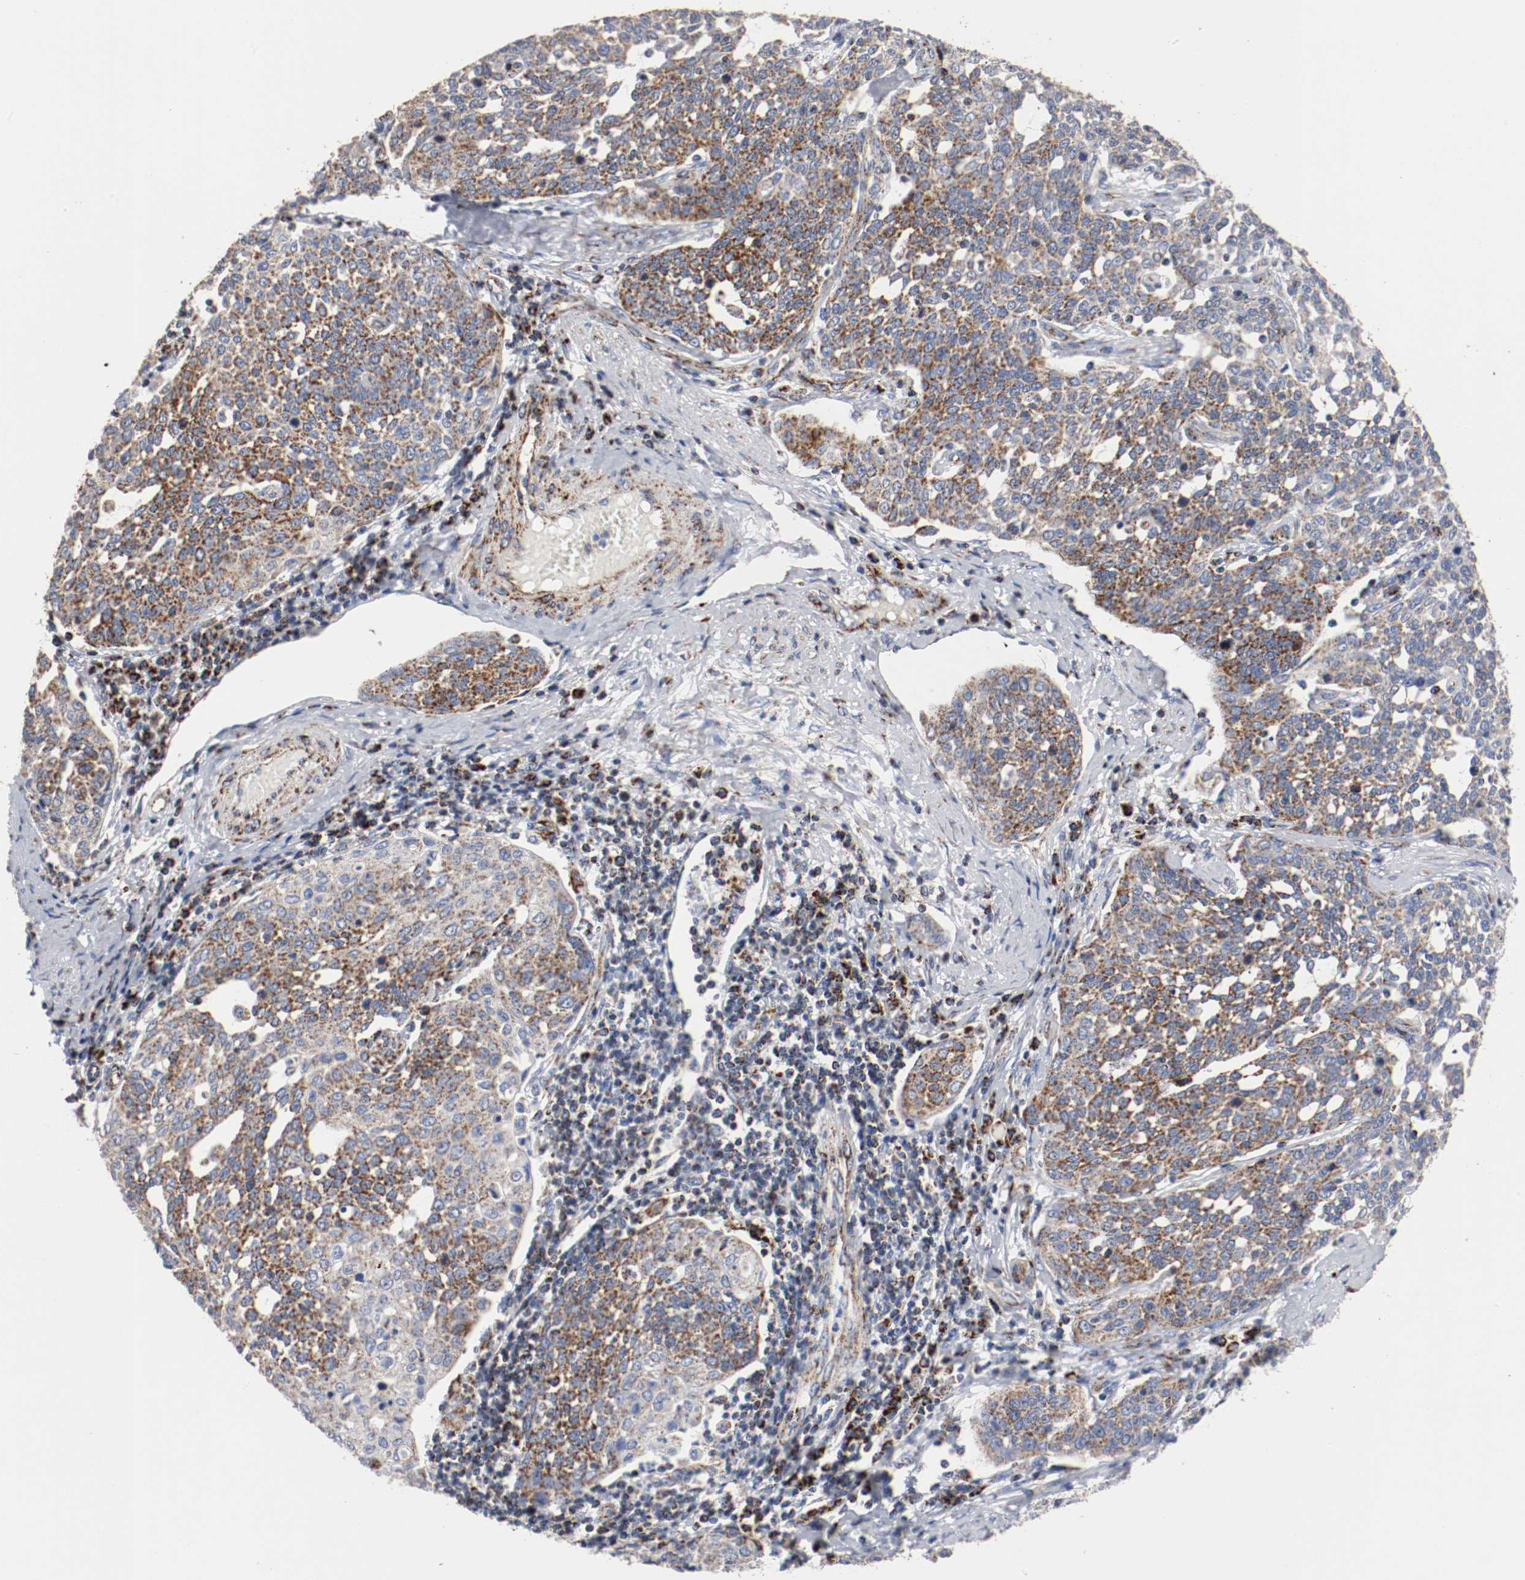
{"staining": {"intensity": "moderate", "quantity": "25%-75%", "location": "cytoplasmic/membranous"}, "tissue": "cervical cancer", "cell_type": "Tumor cells", "image_type": "cancer", "snomed": [{"axis": "morphology", "description": "Squamous cell carcinoma, NOS"}, {"axis": "topography", "description": "Cervix"}], "caption": "Moderate cytoplasmic/membranous positivity is present in approximately 25%-75% of tumor cells in squamous cell carcinoma (cervical). The protein is stained brown, and the nuclei are stained in blue (DAB IHC with brightfield microscopy, high magnification).", "gene": "TUBD1", "patient": {"sex": "female", "age": 34}}